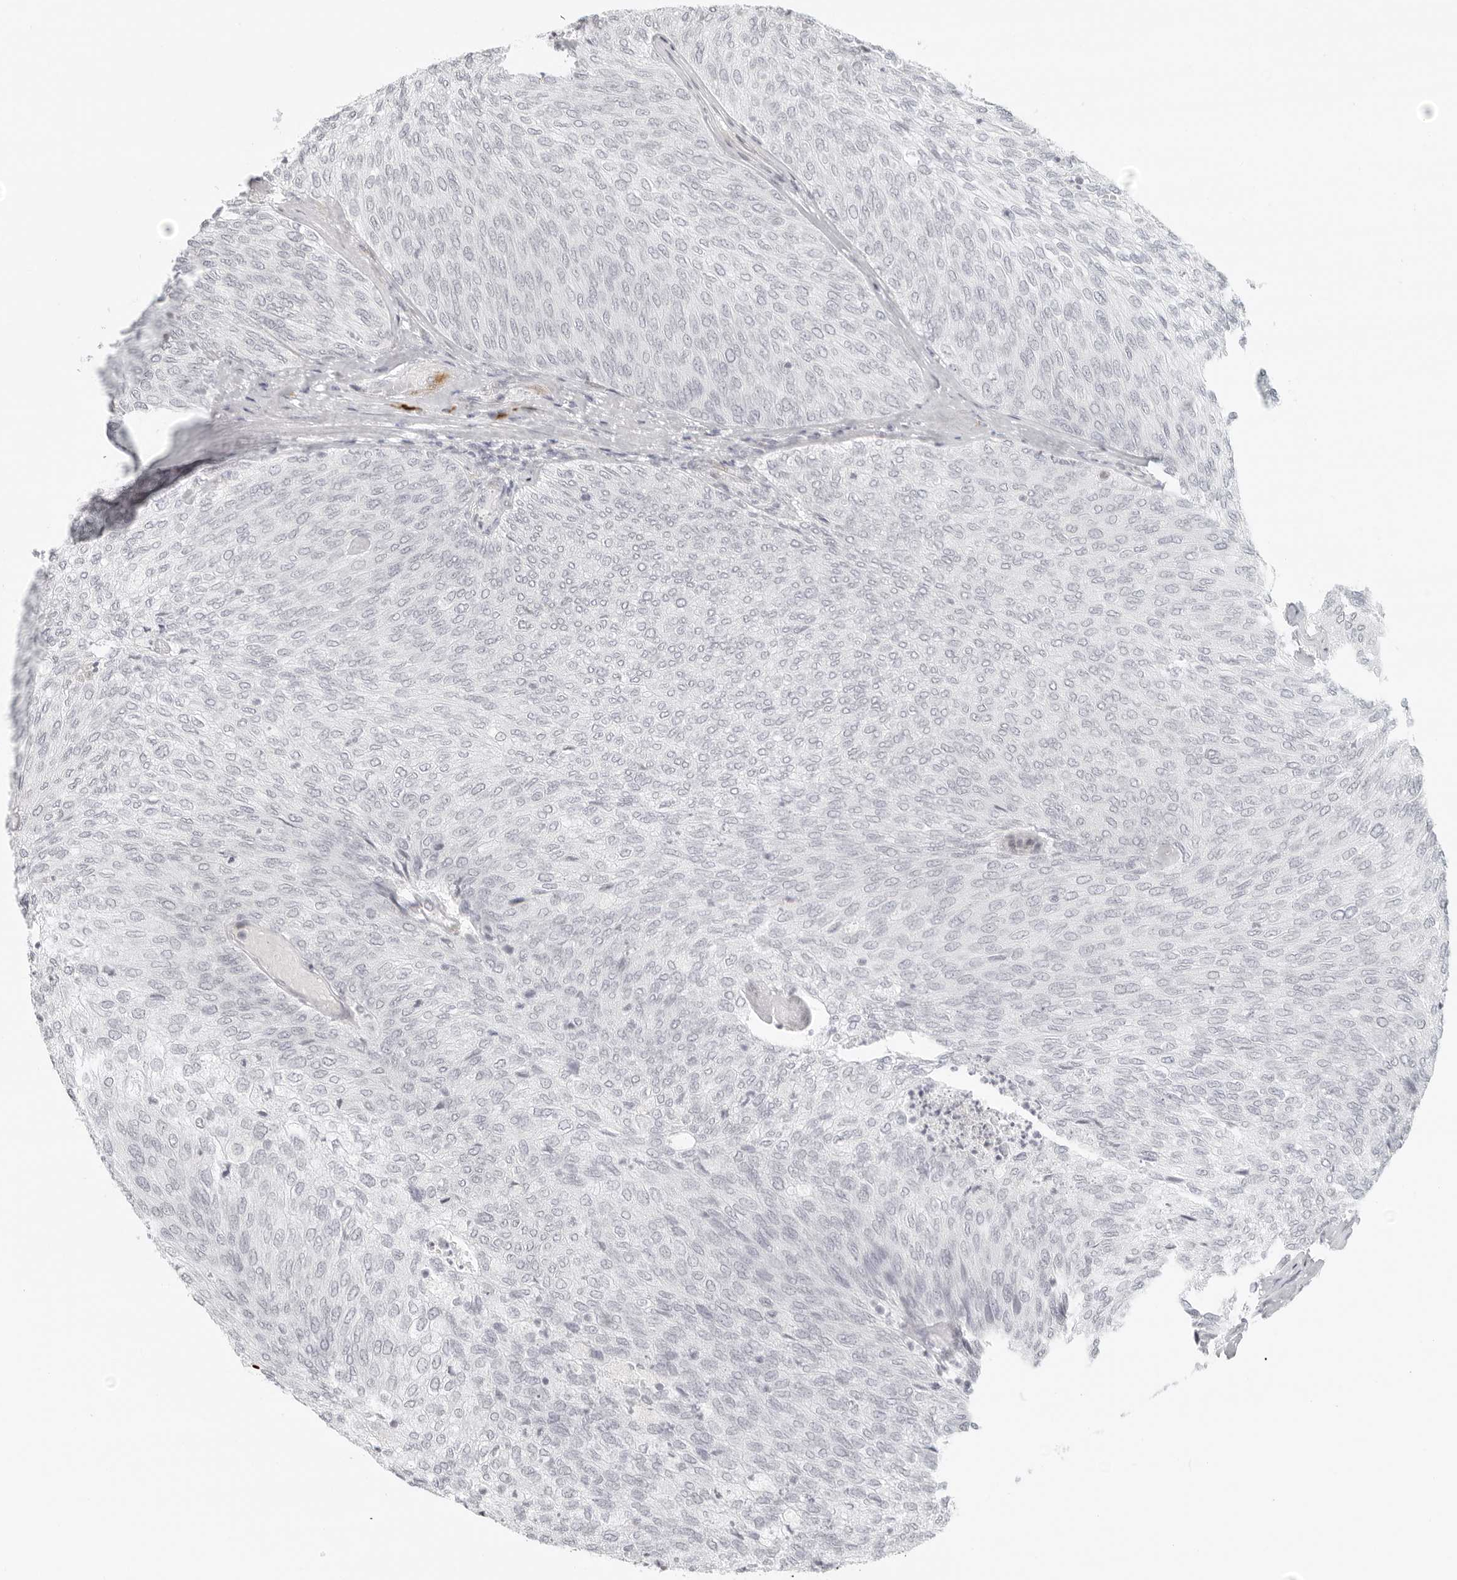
{"staining": {"intensity": "negative", "quantity": "none", "location": "none"}, "tissue": "urothelial cancer", "cell_type": "Tumor cells", "image_type": "cancer", "snomed": [{"axis": "morphology", "description": "Urothelial carcinoma, Low grade"}, {"axis": "topography", "description": "Urinary bladder"}], "caption": "IHC of low-grade urothelial carcinoma reveals no staining in tumor cells.", "gene": "ZNF678", "patient": {"sex": "female", "age": 79}}